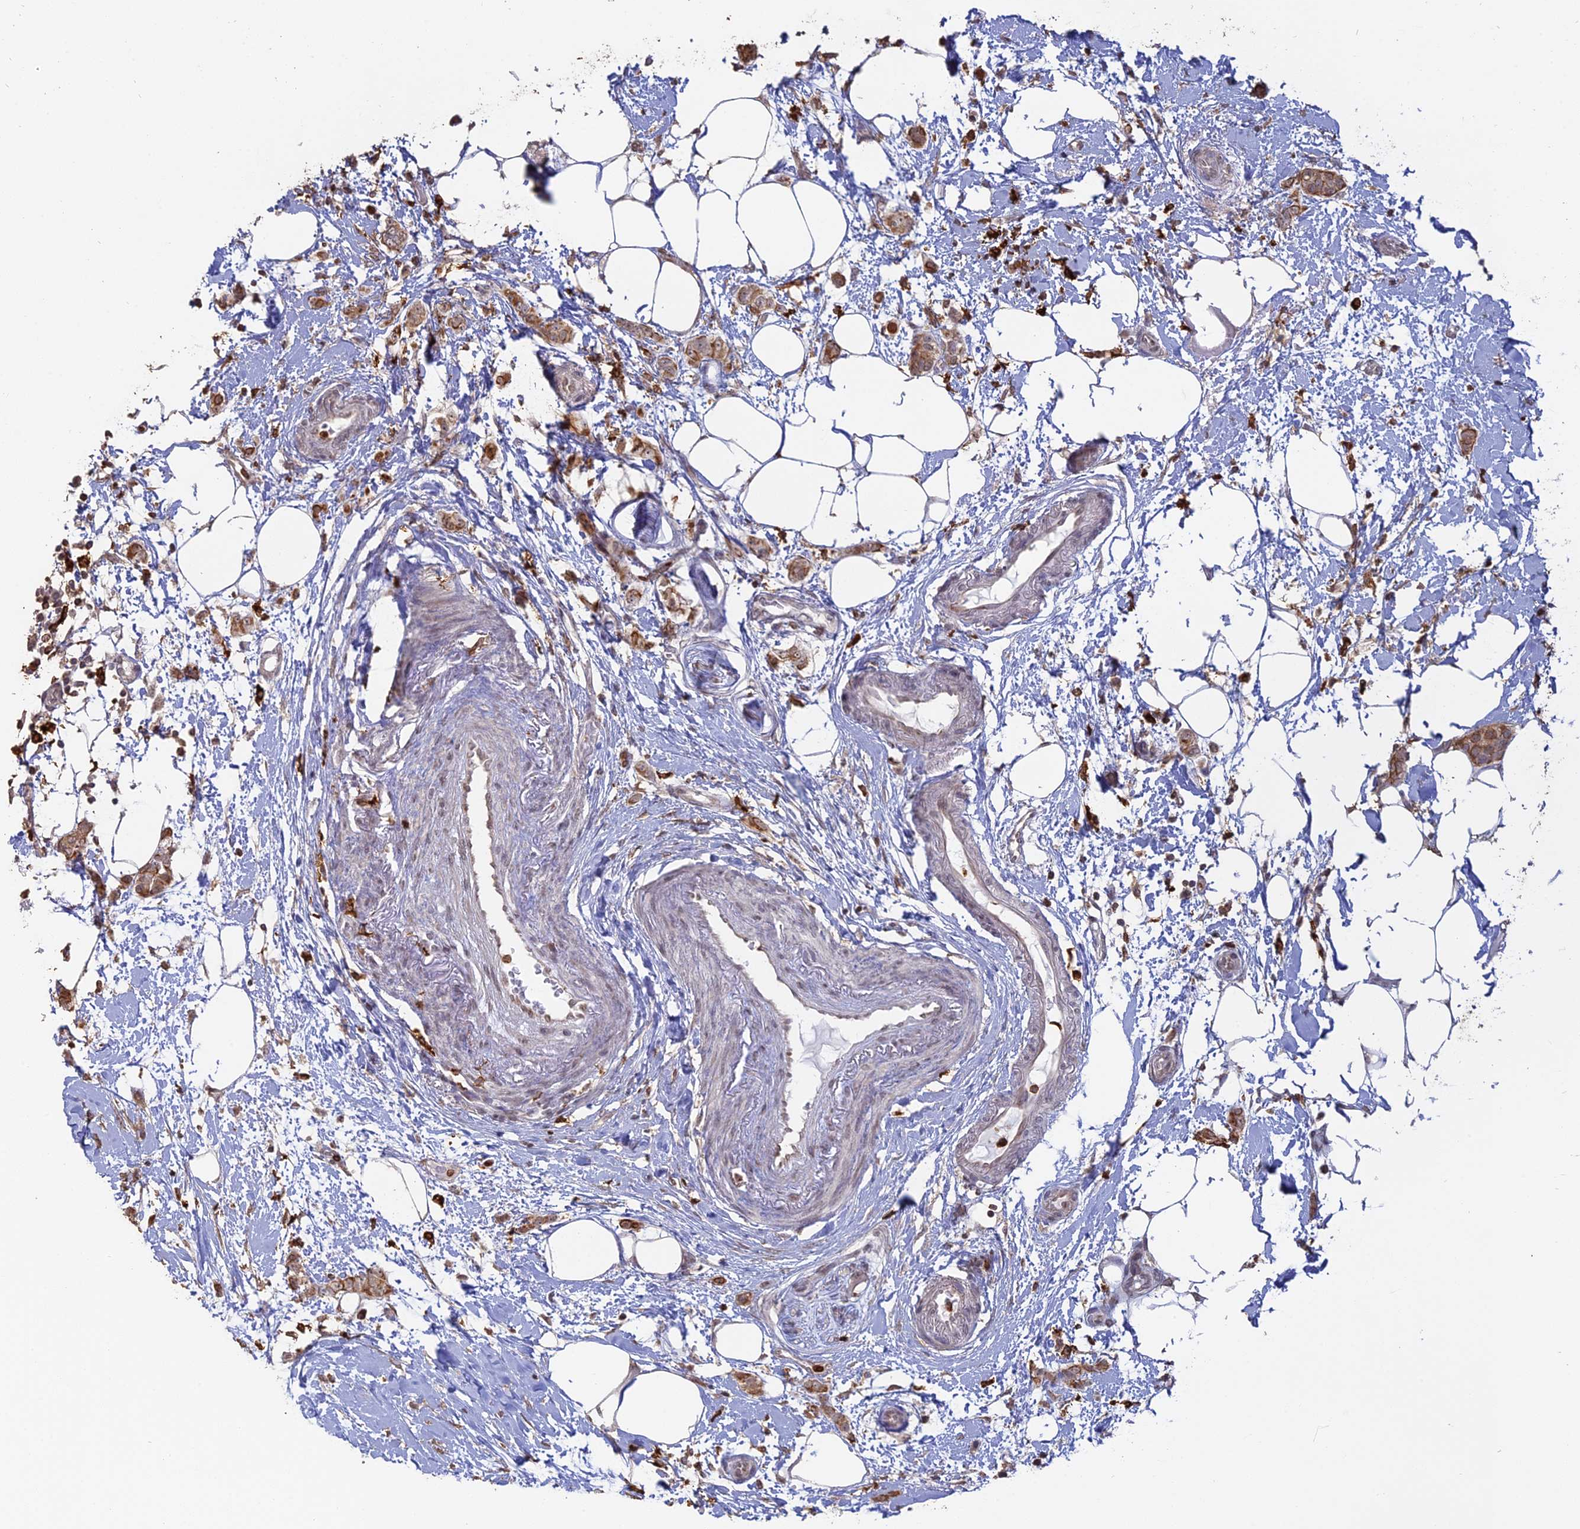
{"staining": {"intensity": "weak", "quantity": ">75%", "location": "cytoplasmic/membranous"}, "tissue": "breast cancer", "cell_type": "Tumor cells", "image_type": "cancer", "snomed": [{"axis": "morphology", "description": "Duct carcinoma"}, {"axis": "topography", "description": "Breast"}], "caption": "Protein expression analysis of human breast invasive ductal carcinoma reveals weak cytoplasmic/membranous staining in about >75% of tumor cells.", "gene": "APOBR", "patient": {"sex": "female", "age": 72}}